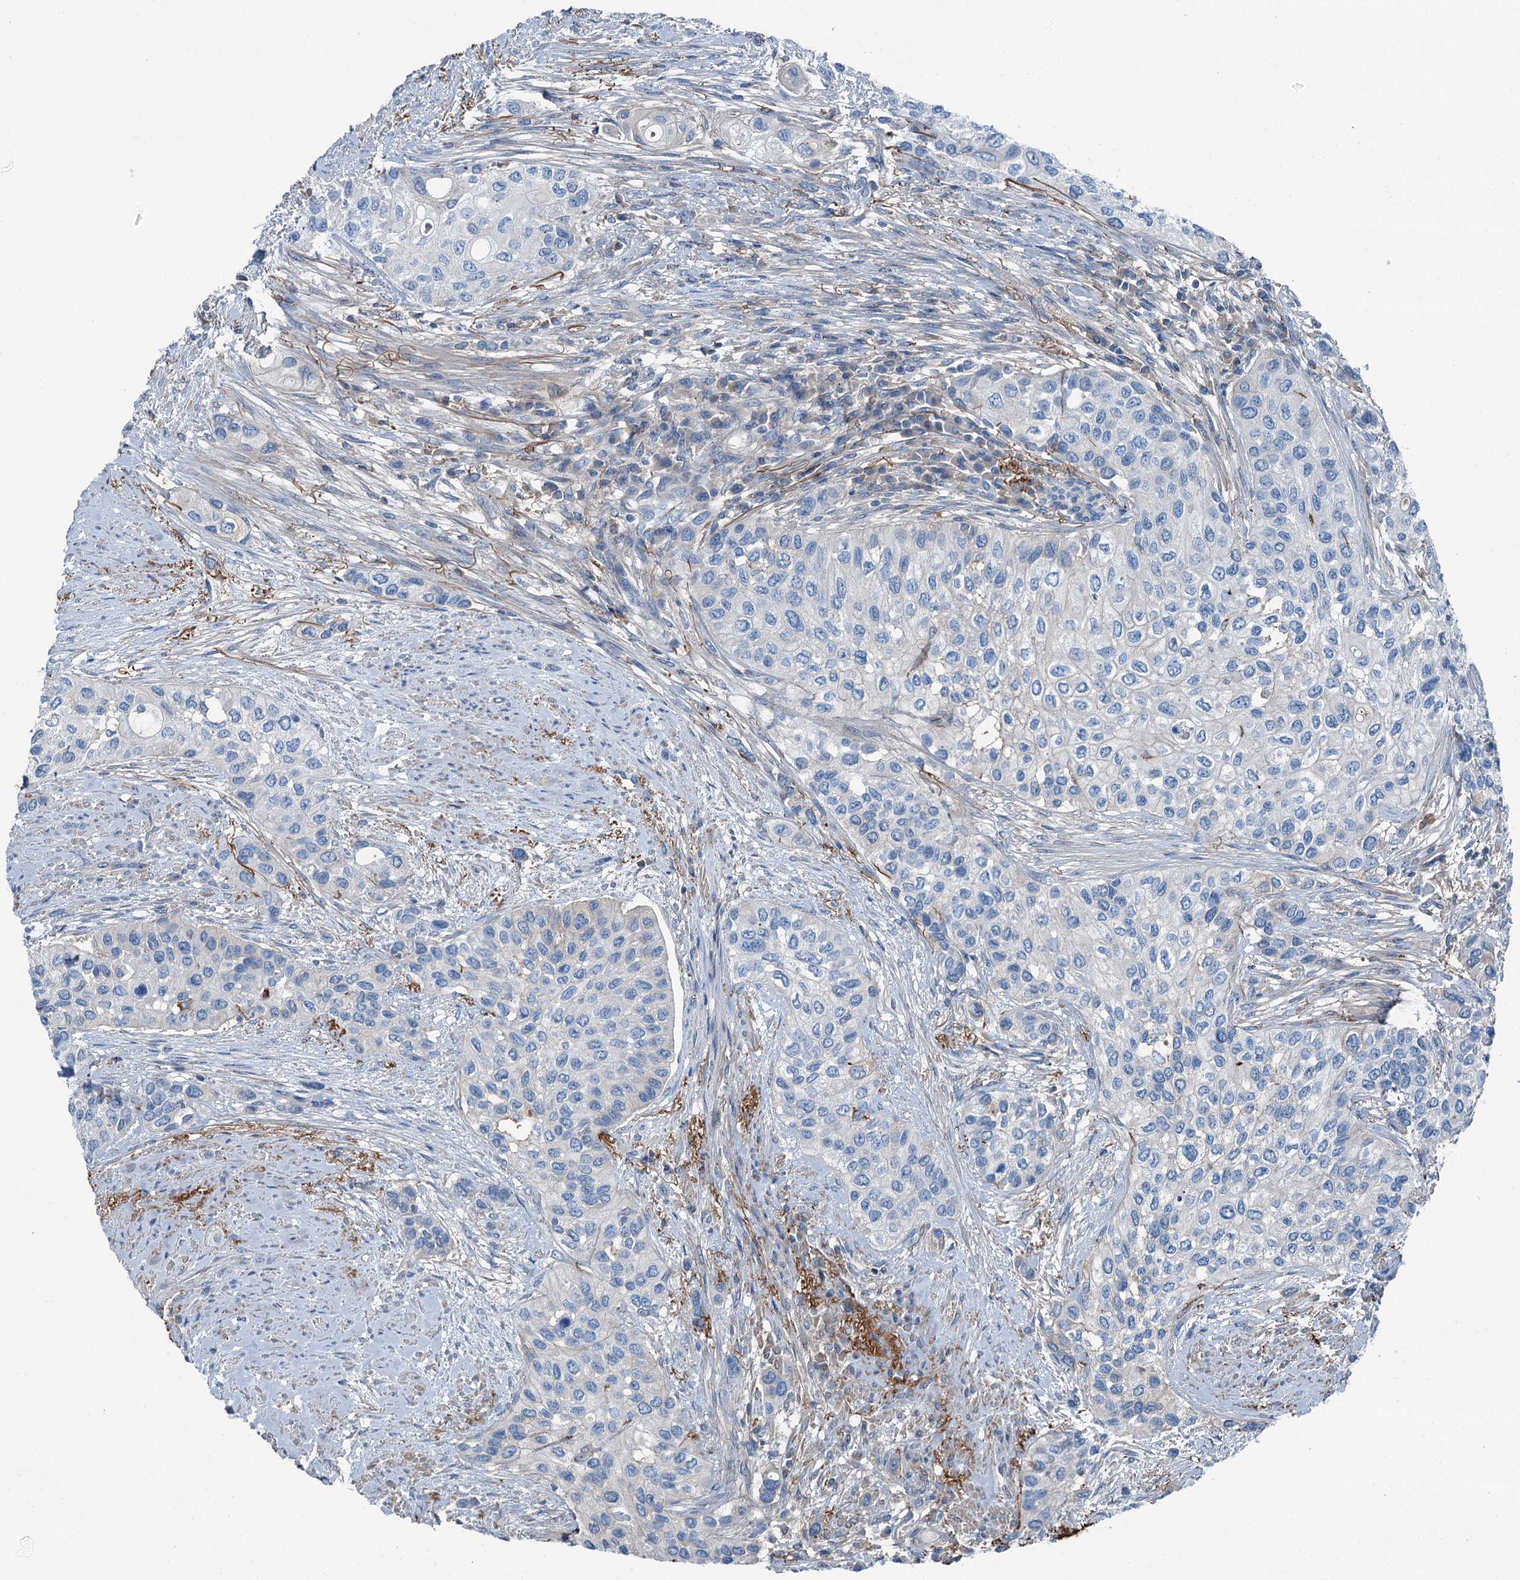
{"staining": {"intensity": "negative", "quantity": "none", "location": "none"}, "tissue": "urothelial cancer", "cell_type": "Tumor cells", "image_type": "cancer", "snomed": [{"axis": "morphology", "description": "Normal tissue, NOS"}, {"axis": "morphology", "description": "Urothelial carcinoma, High grade"}, {"axis": "topography", "description": "Vascular tissue"}, {"axis": "topography", "description": "Urinary bladder"}], "caption": "This is an immunohistochemistry image of human high-grade urothelial carcinoma. There is no positivity in tumor cells.", "gene": "AXL", "patient": {"sex": "female", "age": 56}}